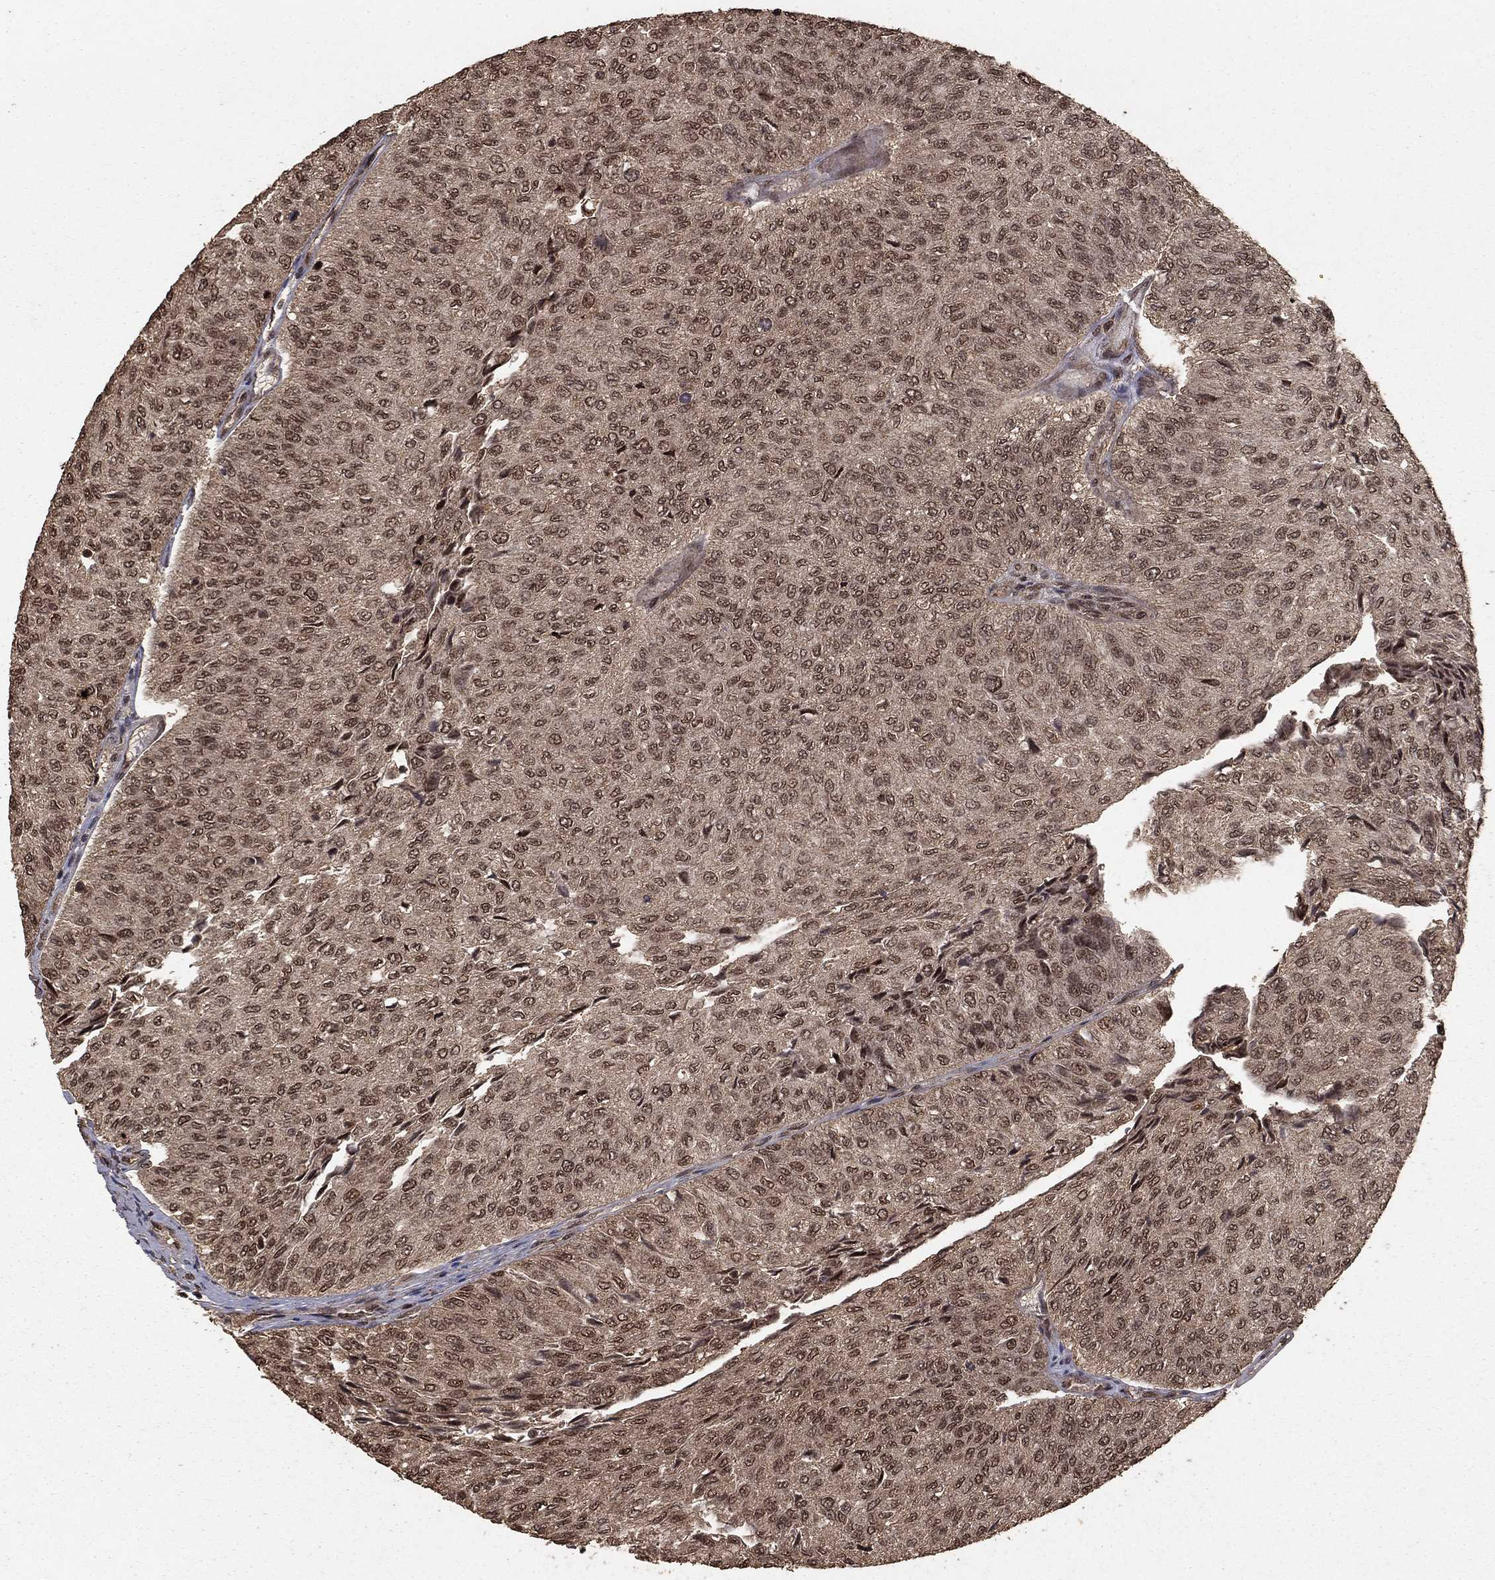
{"staining": {"intensity": "moderate", "quantity": "25%-75%", "location": "cytoplasmic/membranous,nuclear"}, "tissue": "urothelial cancer", "cell_type": "Tumor cells", "image_type": "cancer", "snomed": [{"axis": "morphology", "description": "Urothelial carcinoma, Low grade"}, {"axis": "topography", "description": "Urinary bladder"}], "caption": "Protein expression analysis of urothelial cancer reveals moderate cytoplasmic/membranous and nuclear positivity in approximately 25%-75% of tumor cells.", "gene": "PRDM1", "patient": {"sex": "male", "age": 78}}